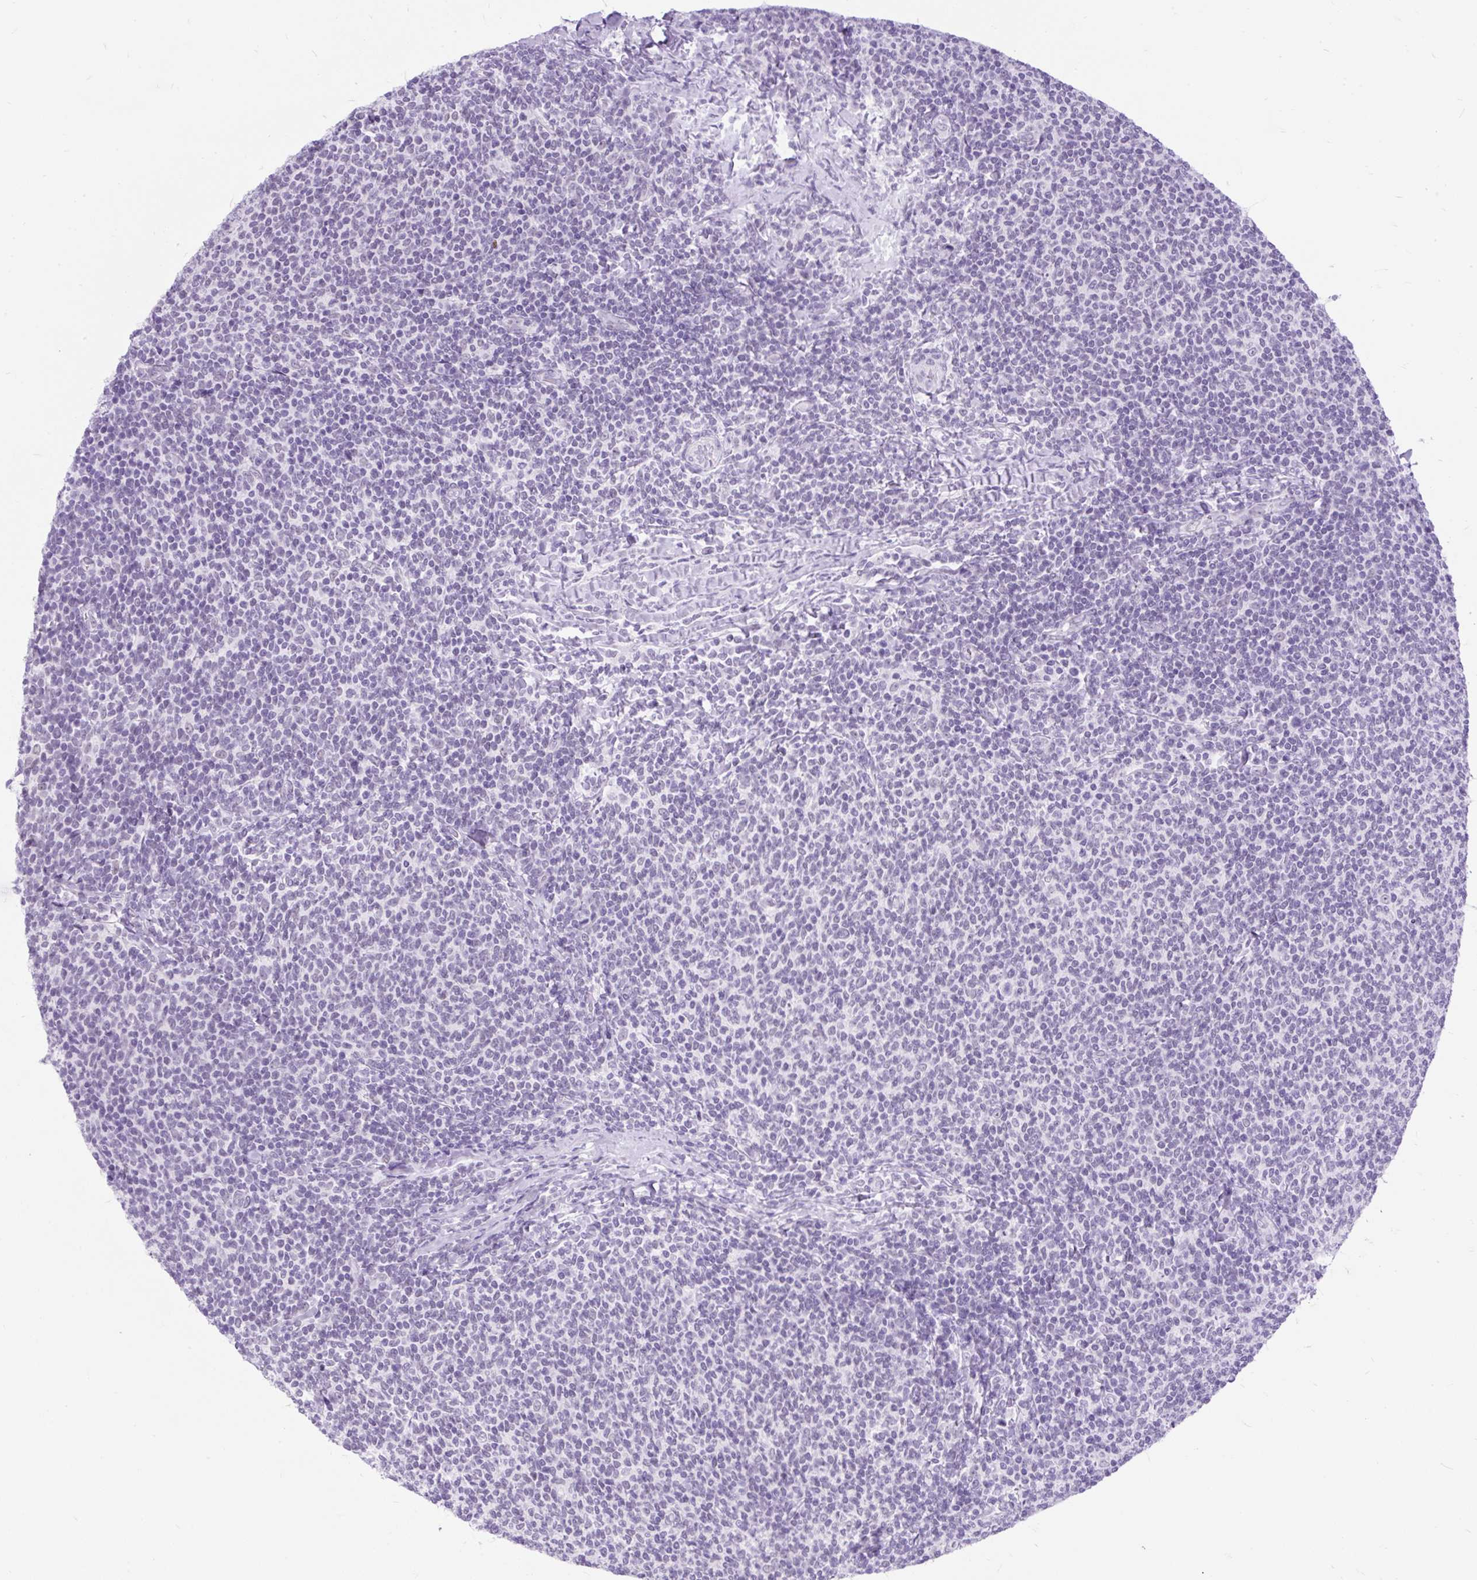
{"staining": {"intensity": "negative", "quantity": "none", "location": "none"}, "tissue": "lymphoma", "cell_type": "Tumor cells", "image_type": "cancer", "snomed": [{"axis": "morphology", "description": "Malignant lymphoma, non-Hodgkin's type, Low grade"}, {"axis": "topography", "description": "Lymph node"}], "caption": "A micrograph of human lymphoma is negative for staining in tumor cells.", "gene": "SCGB1A1", "patient": {"sex": "male", "age": 52}}